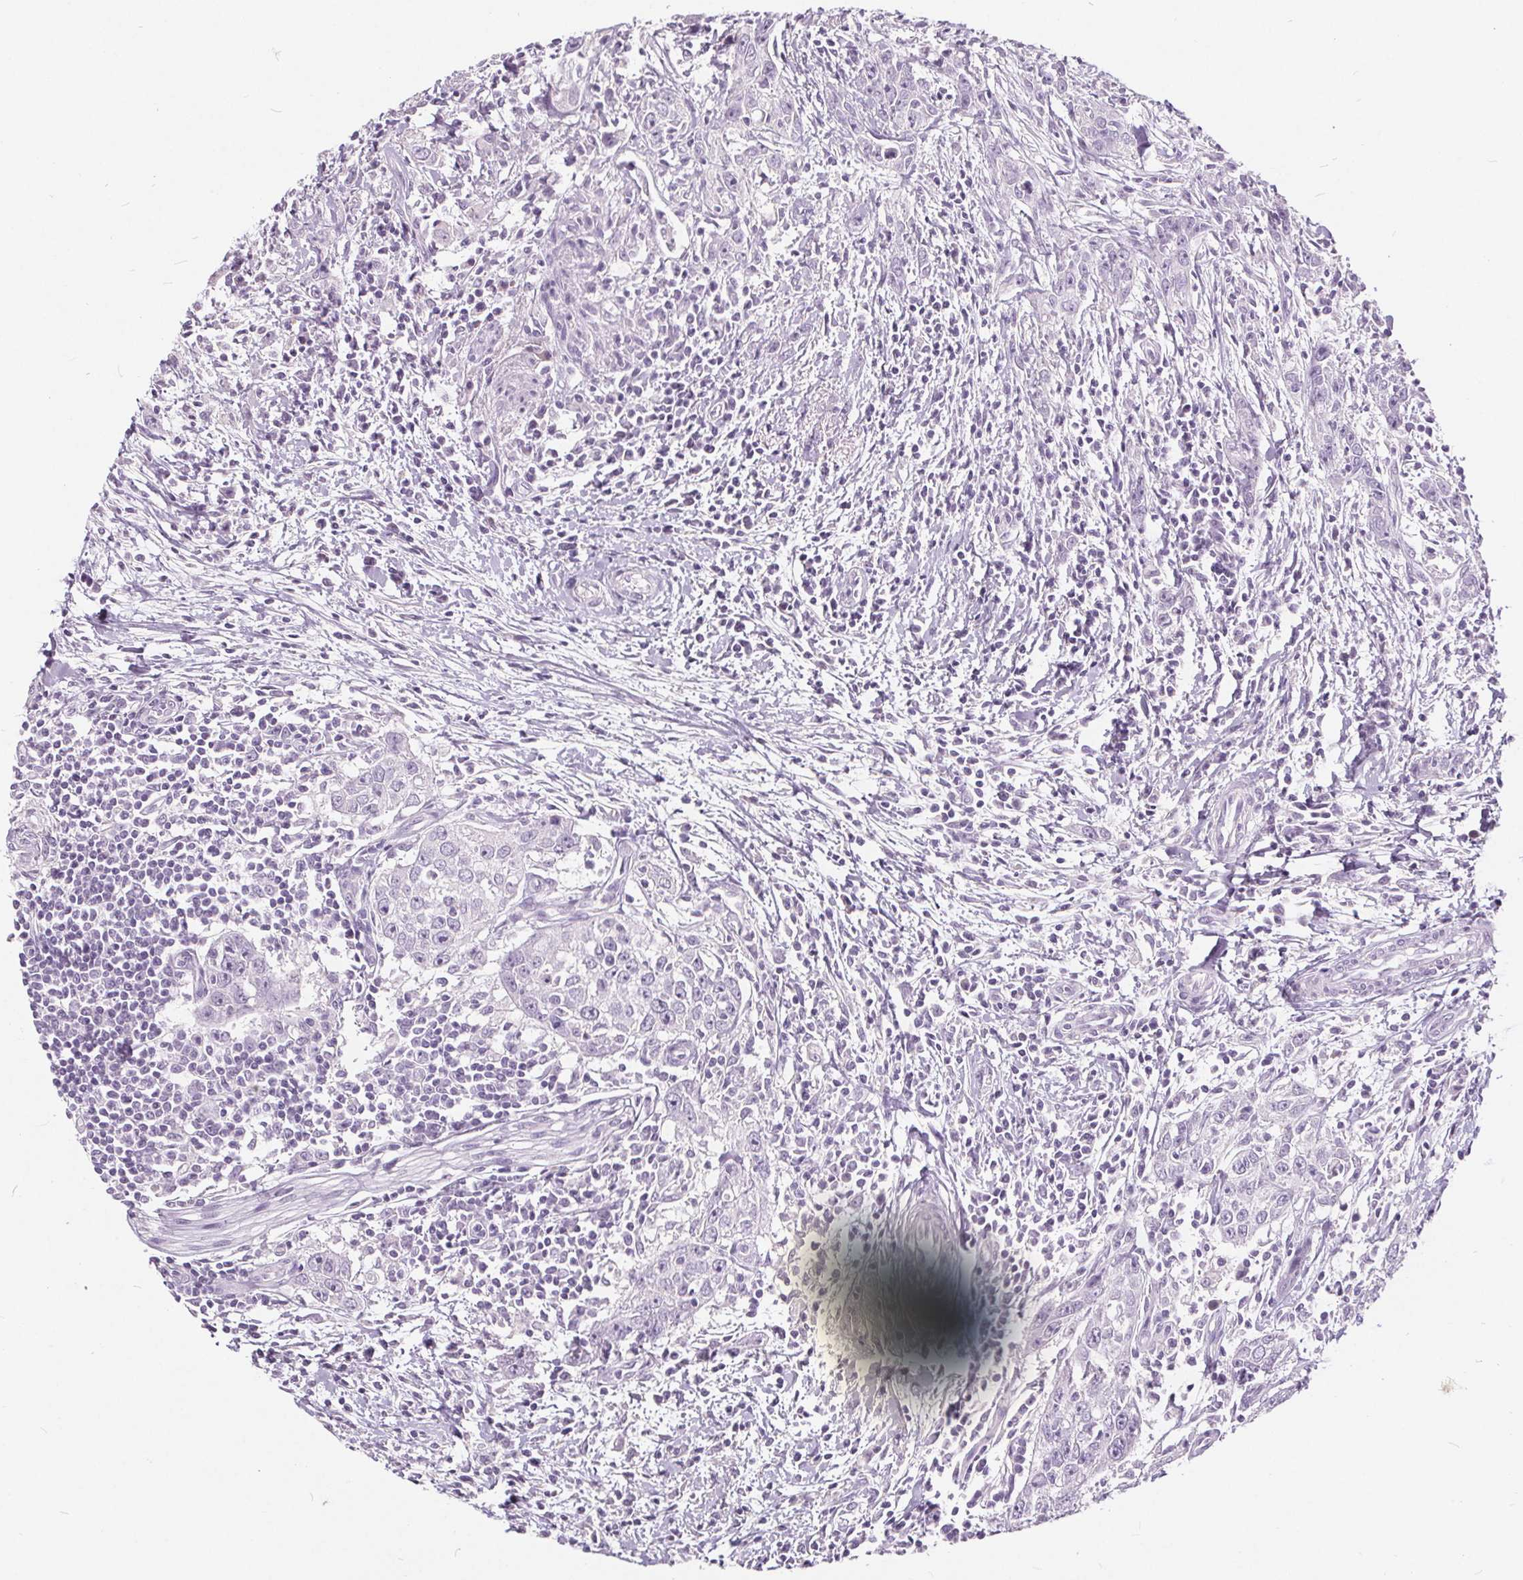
{"staining": {"intensity": "negative", "quantity": "none", "location": "none"}, "tissue": "urothelial cancer", "cell_type": "Tumor cells", "image_type": "cancer", "snomed": [{"axis": "morphology", "description": "Urothelial carcinoma, High grade"}, {"axis": "topography", "description": "Urinary bladder"}], "caption": "The image shows no significant expression in tumor cells of high-grade urothelial carcinoma. (DAB immunohistochemistry (IHC) visualized using brightfield microscopy, high magnification).", "gene": "PLA2G2E", "patient": {"sex": "male", "age": 83}}